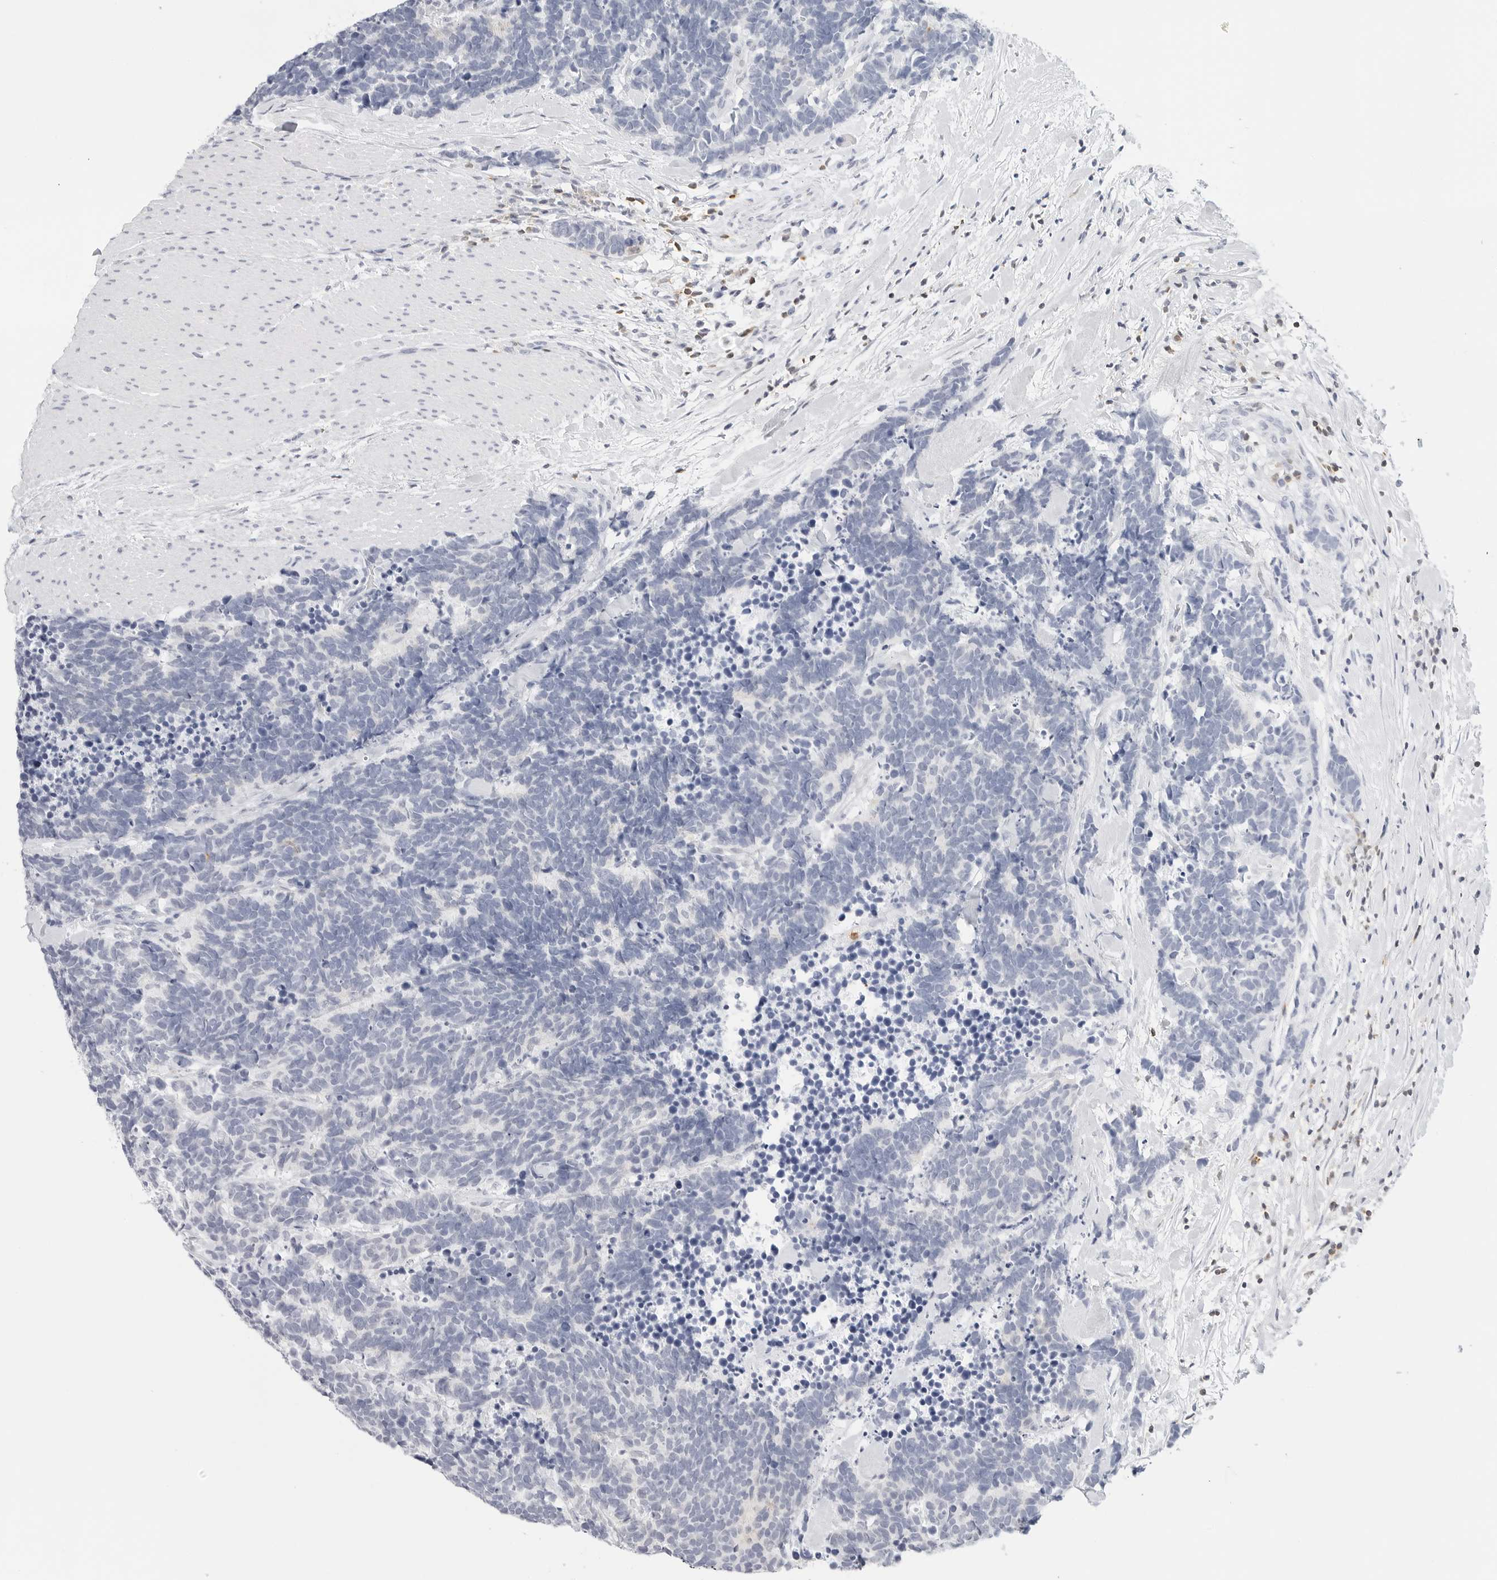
{"staining": {"intensity": "negative", "quantity": "none", "location": "none"}, "tissue": "carcinoid", "cell_type": "Tumor cells", "image_type": "cancer", "snomed": [{"axis": "morphology", "description": "Carcinoma, NOS"}, {"axis": "morphology", "description": "Carcinoid, malignant, NOS"}, {"axis": "topography", "description": "Urinary bladder"}], "caption": "Tumor cells are negative for protein expression in human carcinoma.", "gene": "SLC9A3R1", "patient": {"sex": "male", "age": 57}}